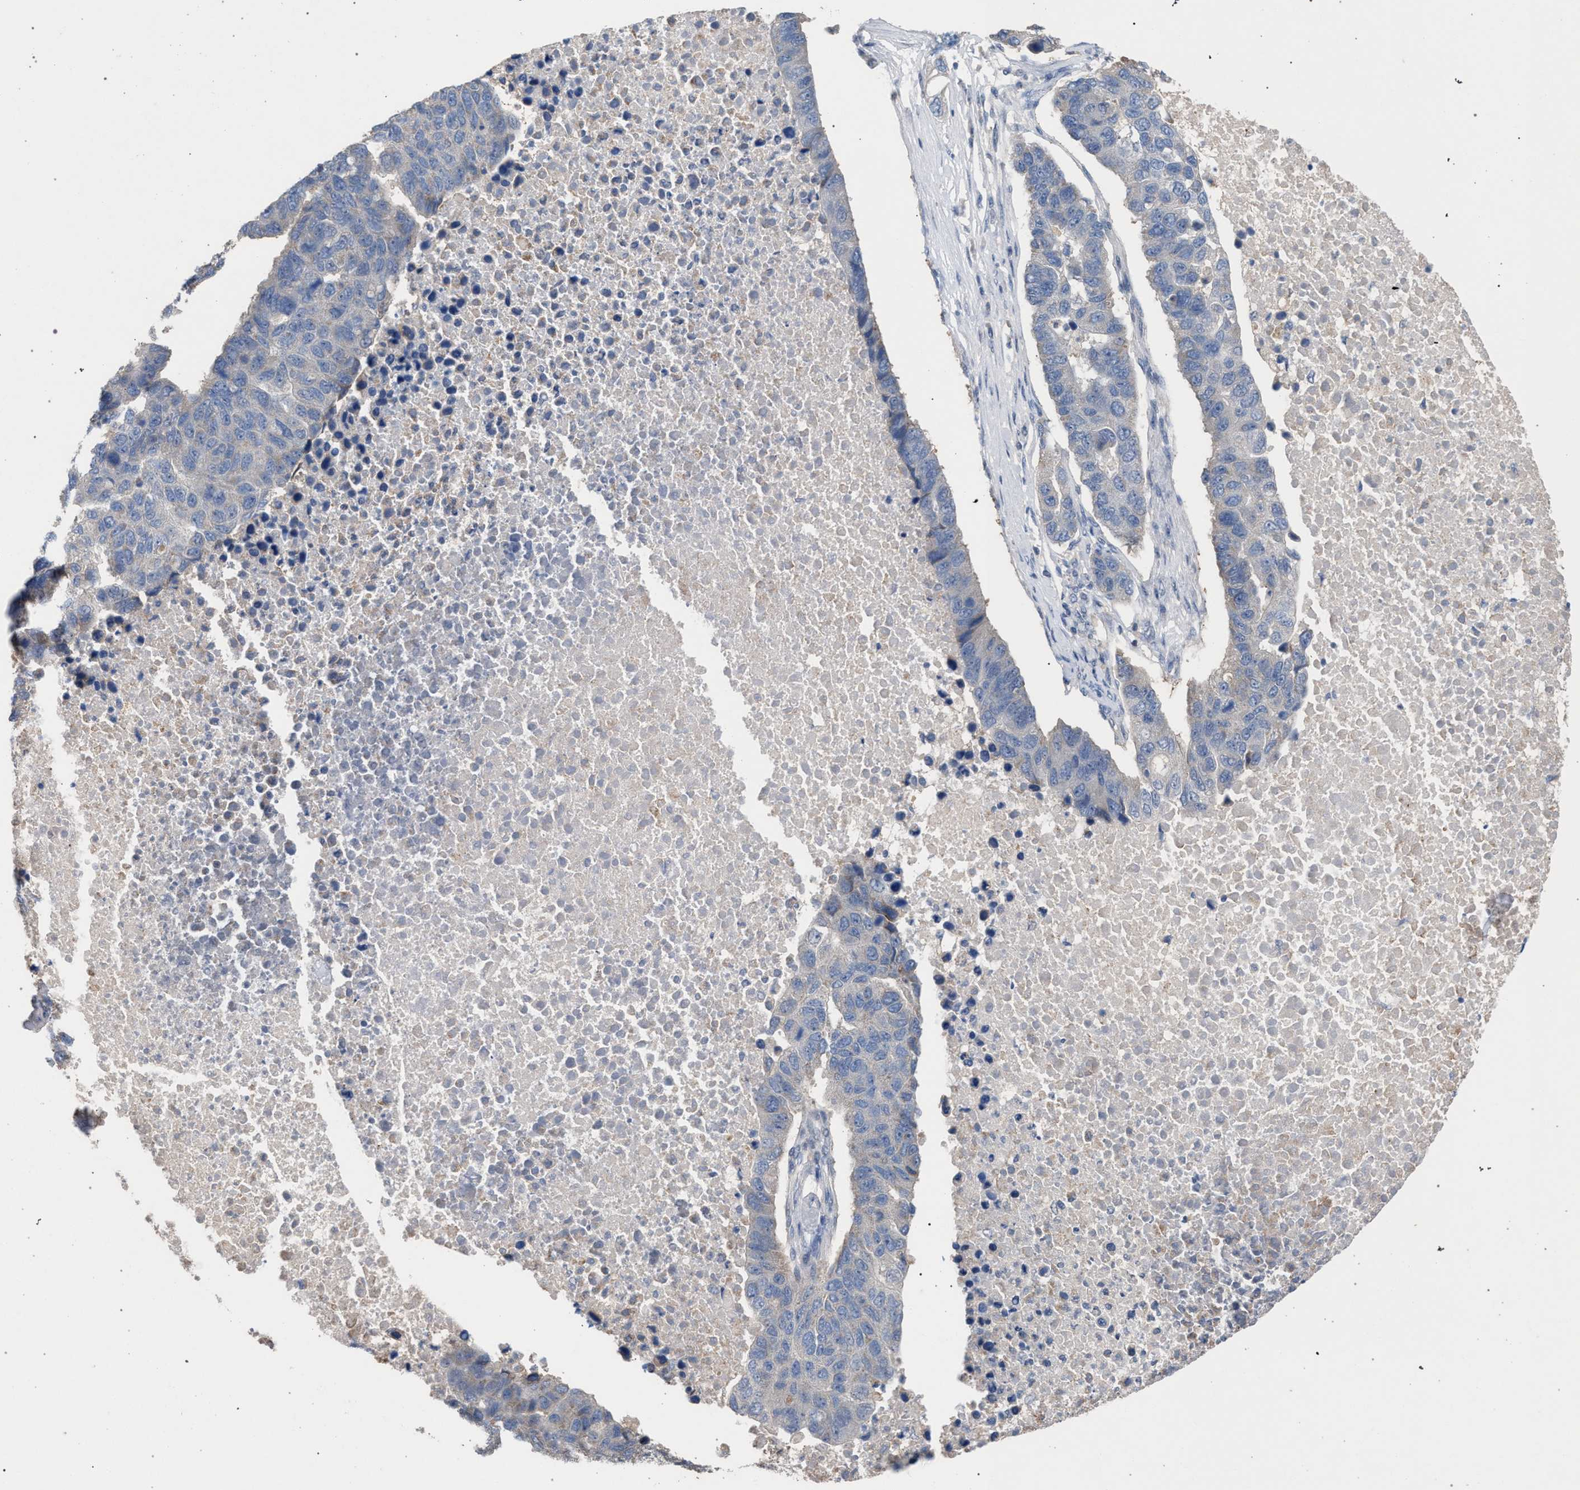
{"staining": {"intensity": "weak", "quantity": "25%-75%", "location": "cytoplasmic/membranous"}, "tissue": "pancreatic cancer", "cell_type": "Tumor cells", "image_type": "cancer", "snomed": [{"axis": "morphology", "description": "Adenocarcinoma, NOS"}, {"axis": "topography", "description": "Pancreas"}], "caption": "DAB (3,3'-diaminobenzidine) immunohistochemical staining of human pancreatic adenocarcinoma displays weak cytoplasmic/membranous protein staining in about 25%-75% of tumor cells. Ihc stains the protein in brown and the nuclei are stained blue.", "gene": "TECPR1", "patient": {"sex": "female", "age": 61}}